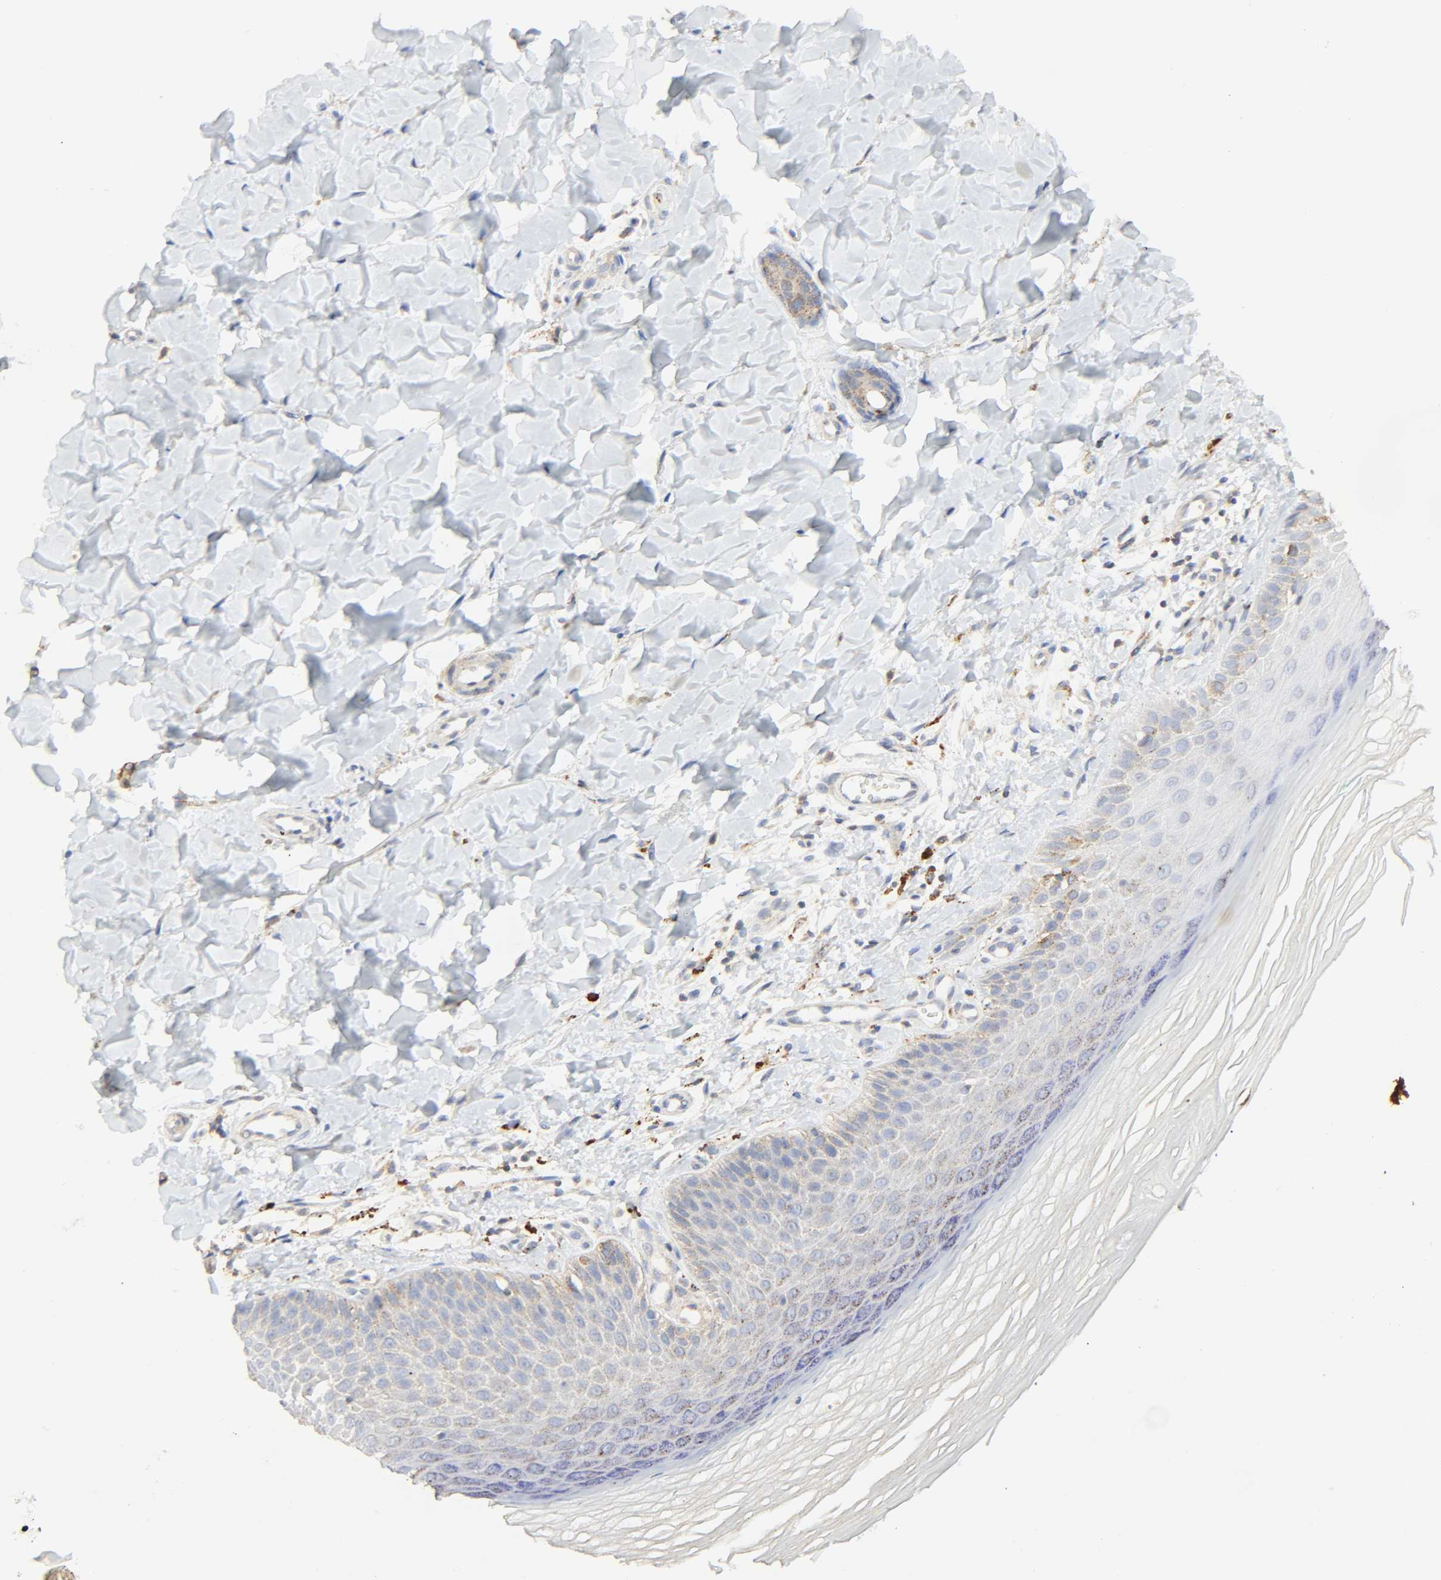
{"staining": {"intensity": "negative", "quantity": "none", "location": "none"}, "tissue": "skin", "cell_type": "Fibroblasts", "image_type": "normal", "snomed": [{"axis": "morphology", "description": "Normal tissue, NOS"}, {"axis": "topography", "description": "Skin"}], "caption": "DAB (3,3'-diaminobenzidine) immunohistochemical staining of benign skin shows no significant staining in fibroblasts. (Brightfield microscopy of DAB immunohistochemistry at high magnification).", "gene": "CAMK2A", "patient": {"sex": "male", "age": 26}}